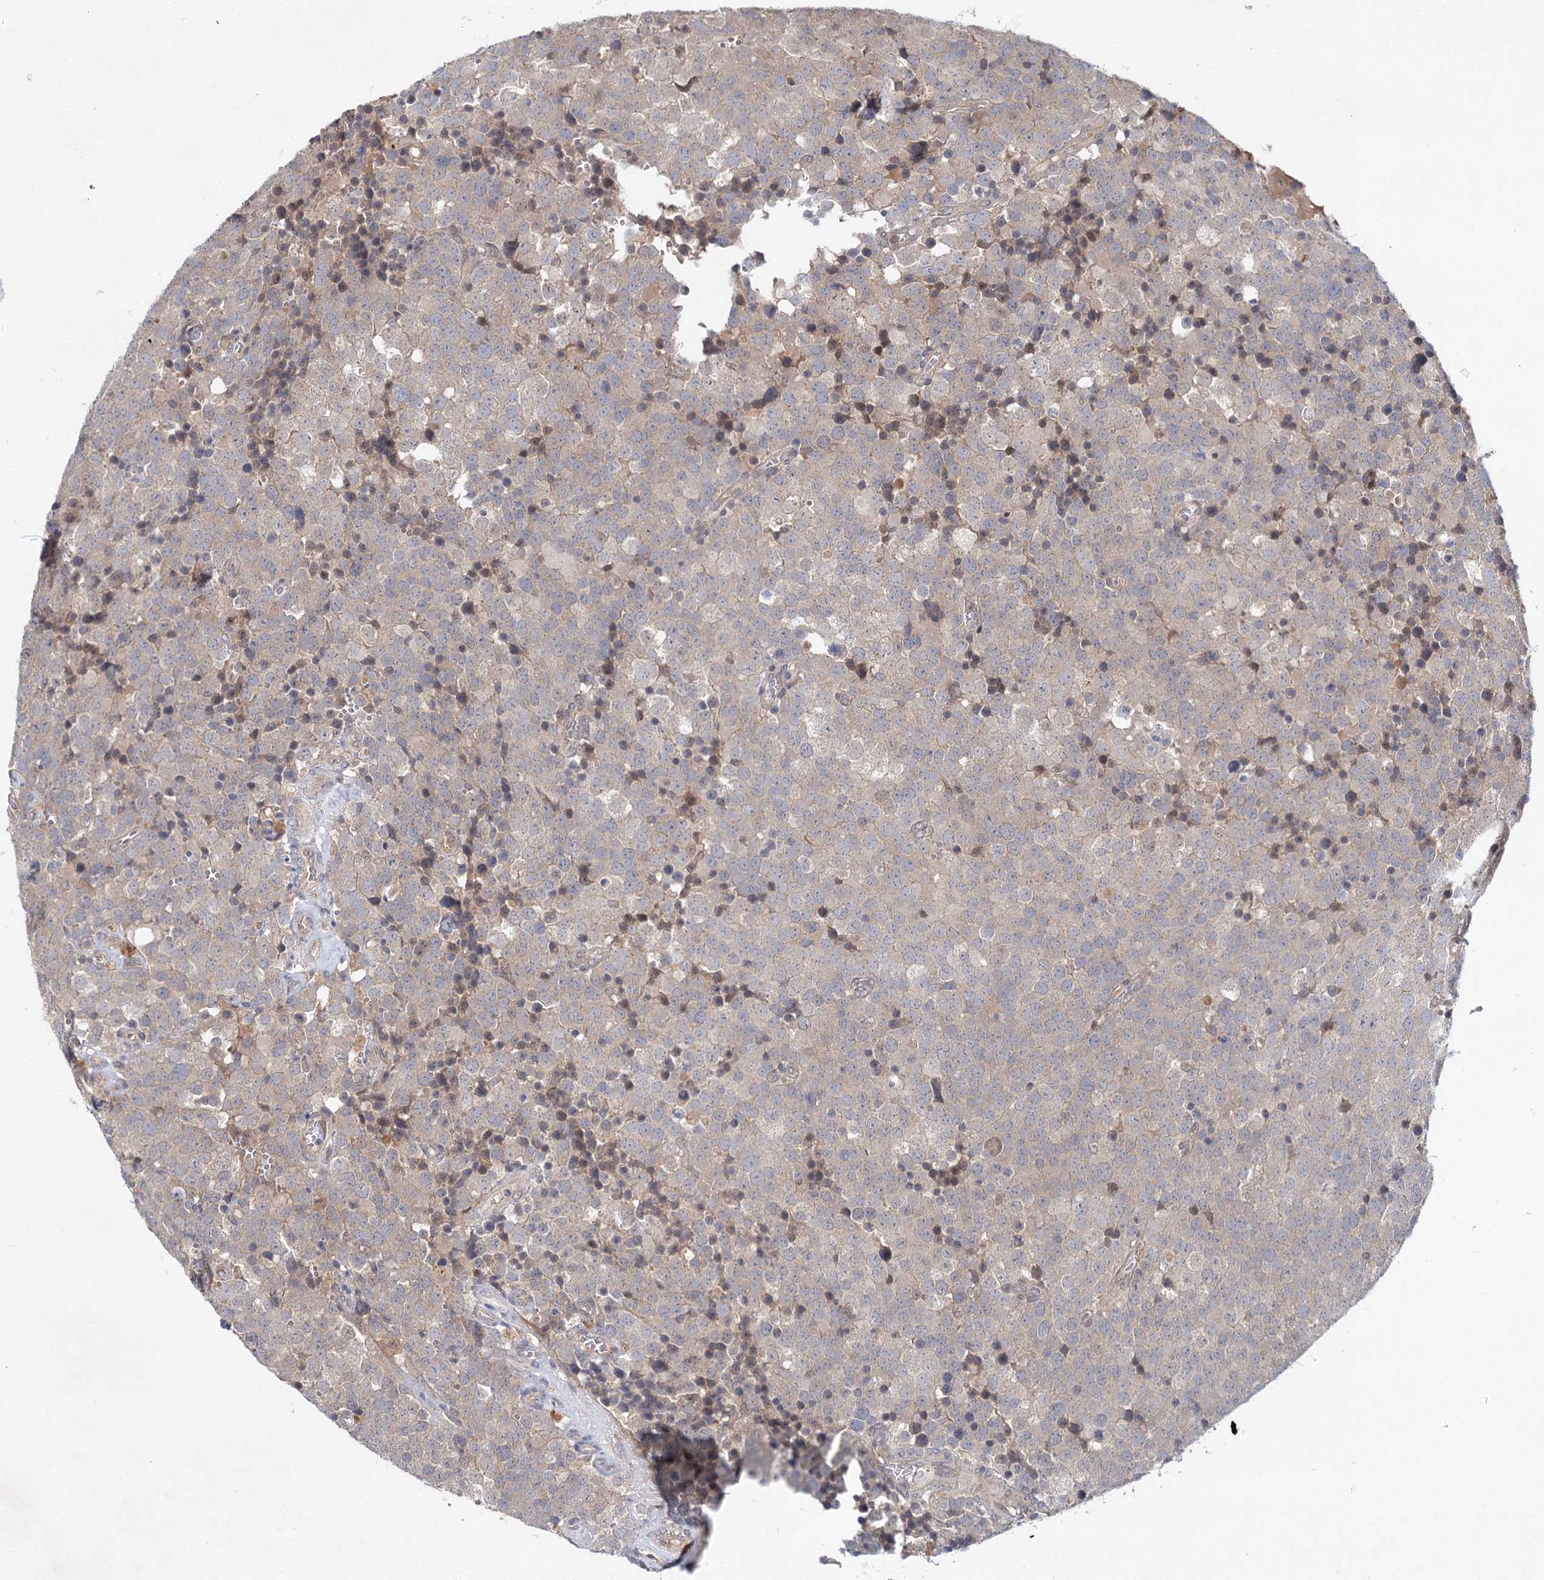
{"staining": {"intensity": "weak", "quantity": "25%-75%", "location": "cytoplasmic/membranous"}, "tissue": "testis cancer", "cell_type": "Tumor cells", "image_type": "cancer", "snomed": [{"axis": "morphology", "description": "Seminoma, NOS"}, {"axis": "topography", "description": "Testis"}], "caption": "Approximately 25%-75% of tumor cells in testis cancer show weak cytoplasmic/membranous protein expression as visualized by brown immunohistochemical staining.", "gene": "AP3B1", "patient": {"sex": "male", "age": 71}}